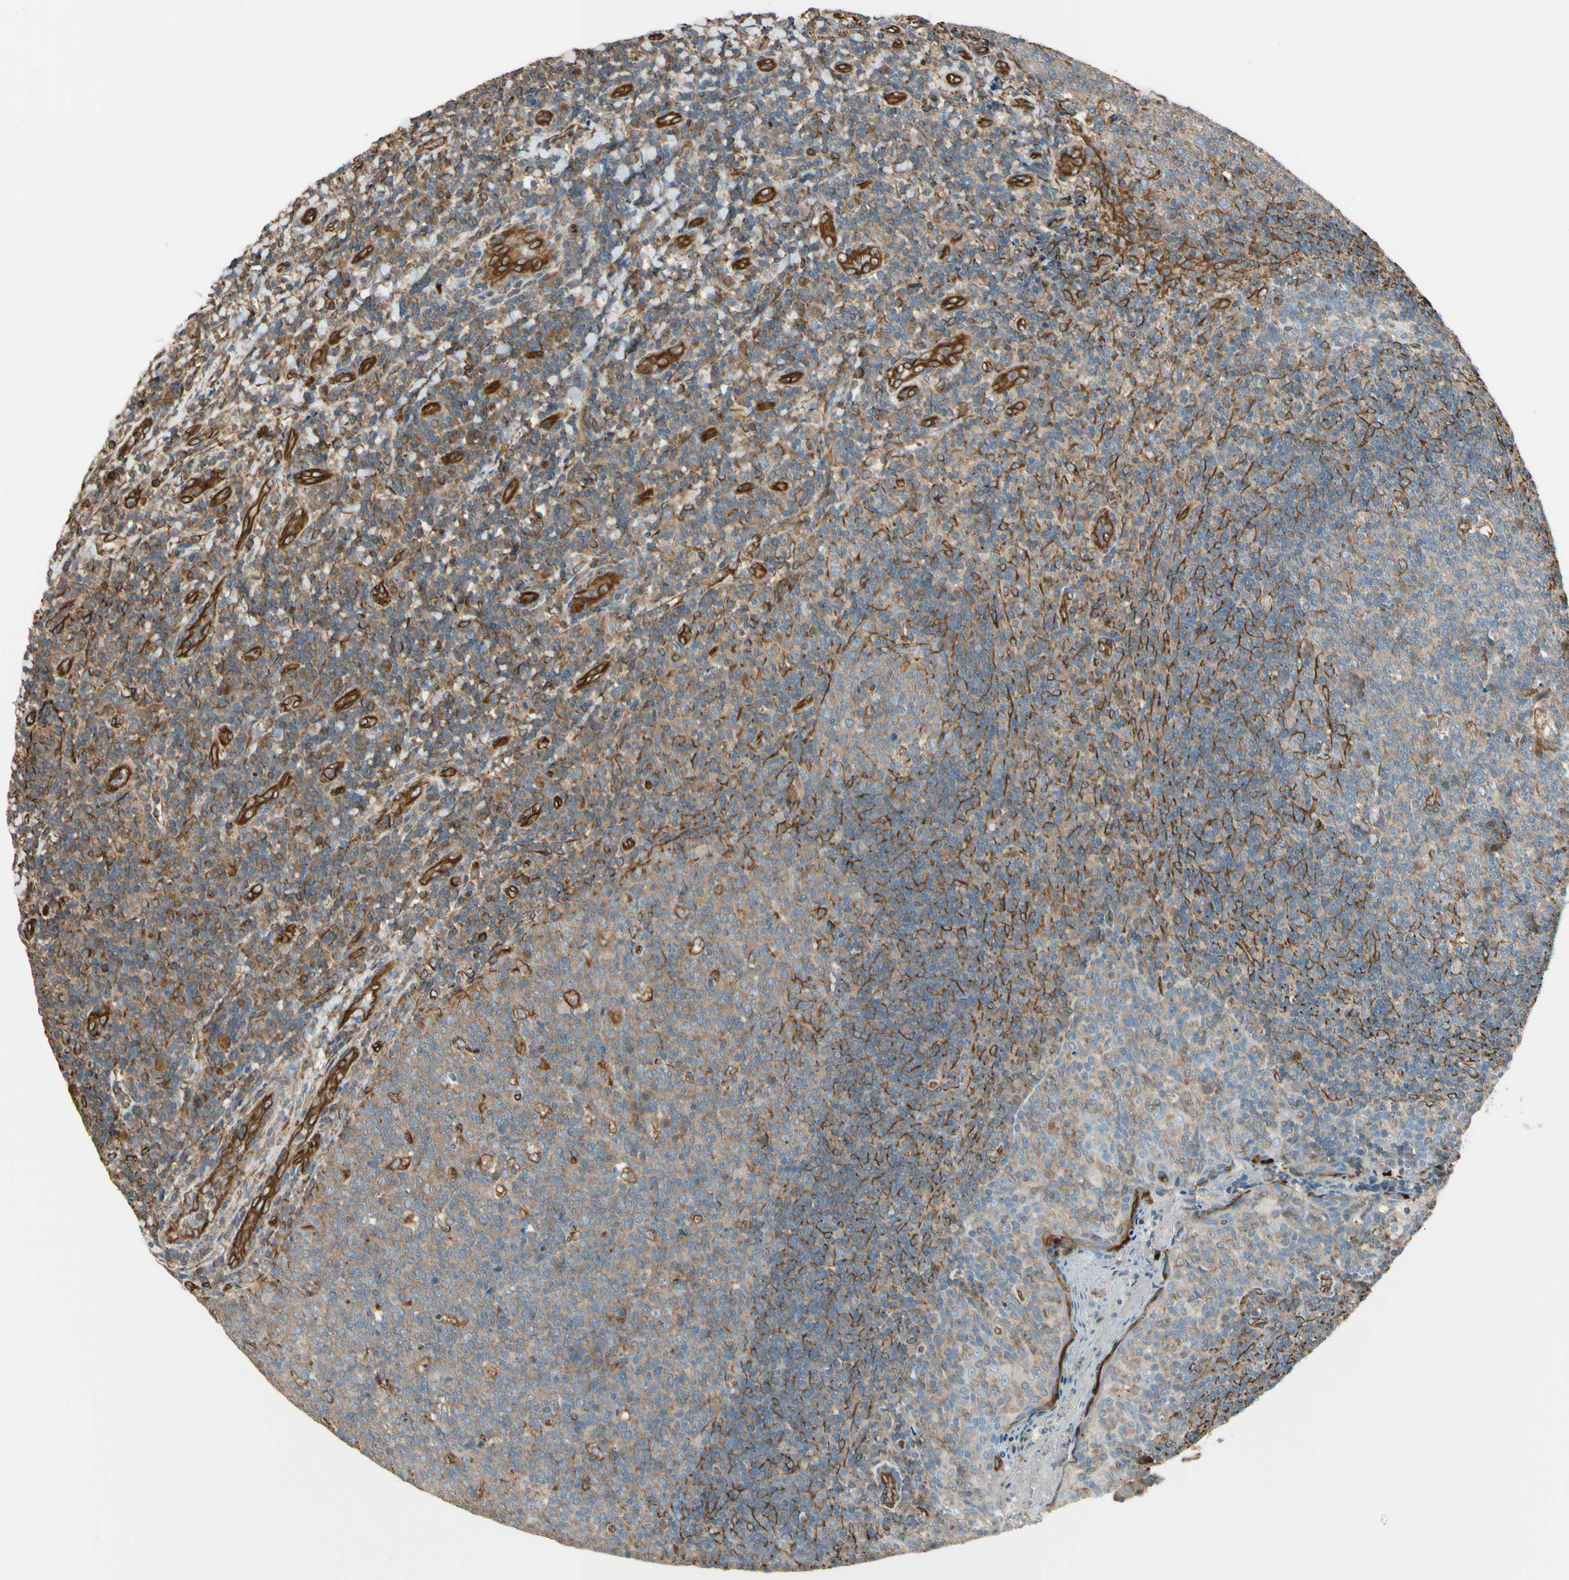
{"staining": {"intensity": "weak", "quantity": ">75%", "location": "cytoplasmic/membranous"}, "tissue": "tonsil", "cell_type": "Germinal center cells", "image_type": "normal", "snomed": [{"axis": "morphology", "description": "Normal tissue, NOS"}, {"axis": "topography", "description": "Tonsil"}], "caption": "Tonsil stained with a protein marker exhibits weak staining in germinal center cells.", "gene": "TRAF2", "patient": {"sex": "male", "age": 17}}